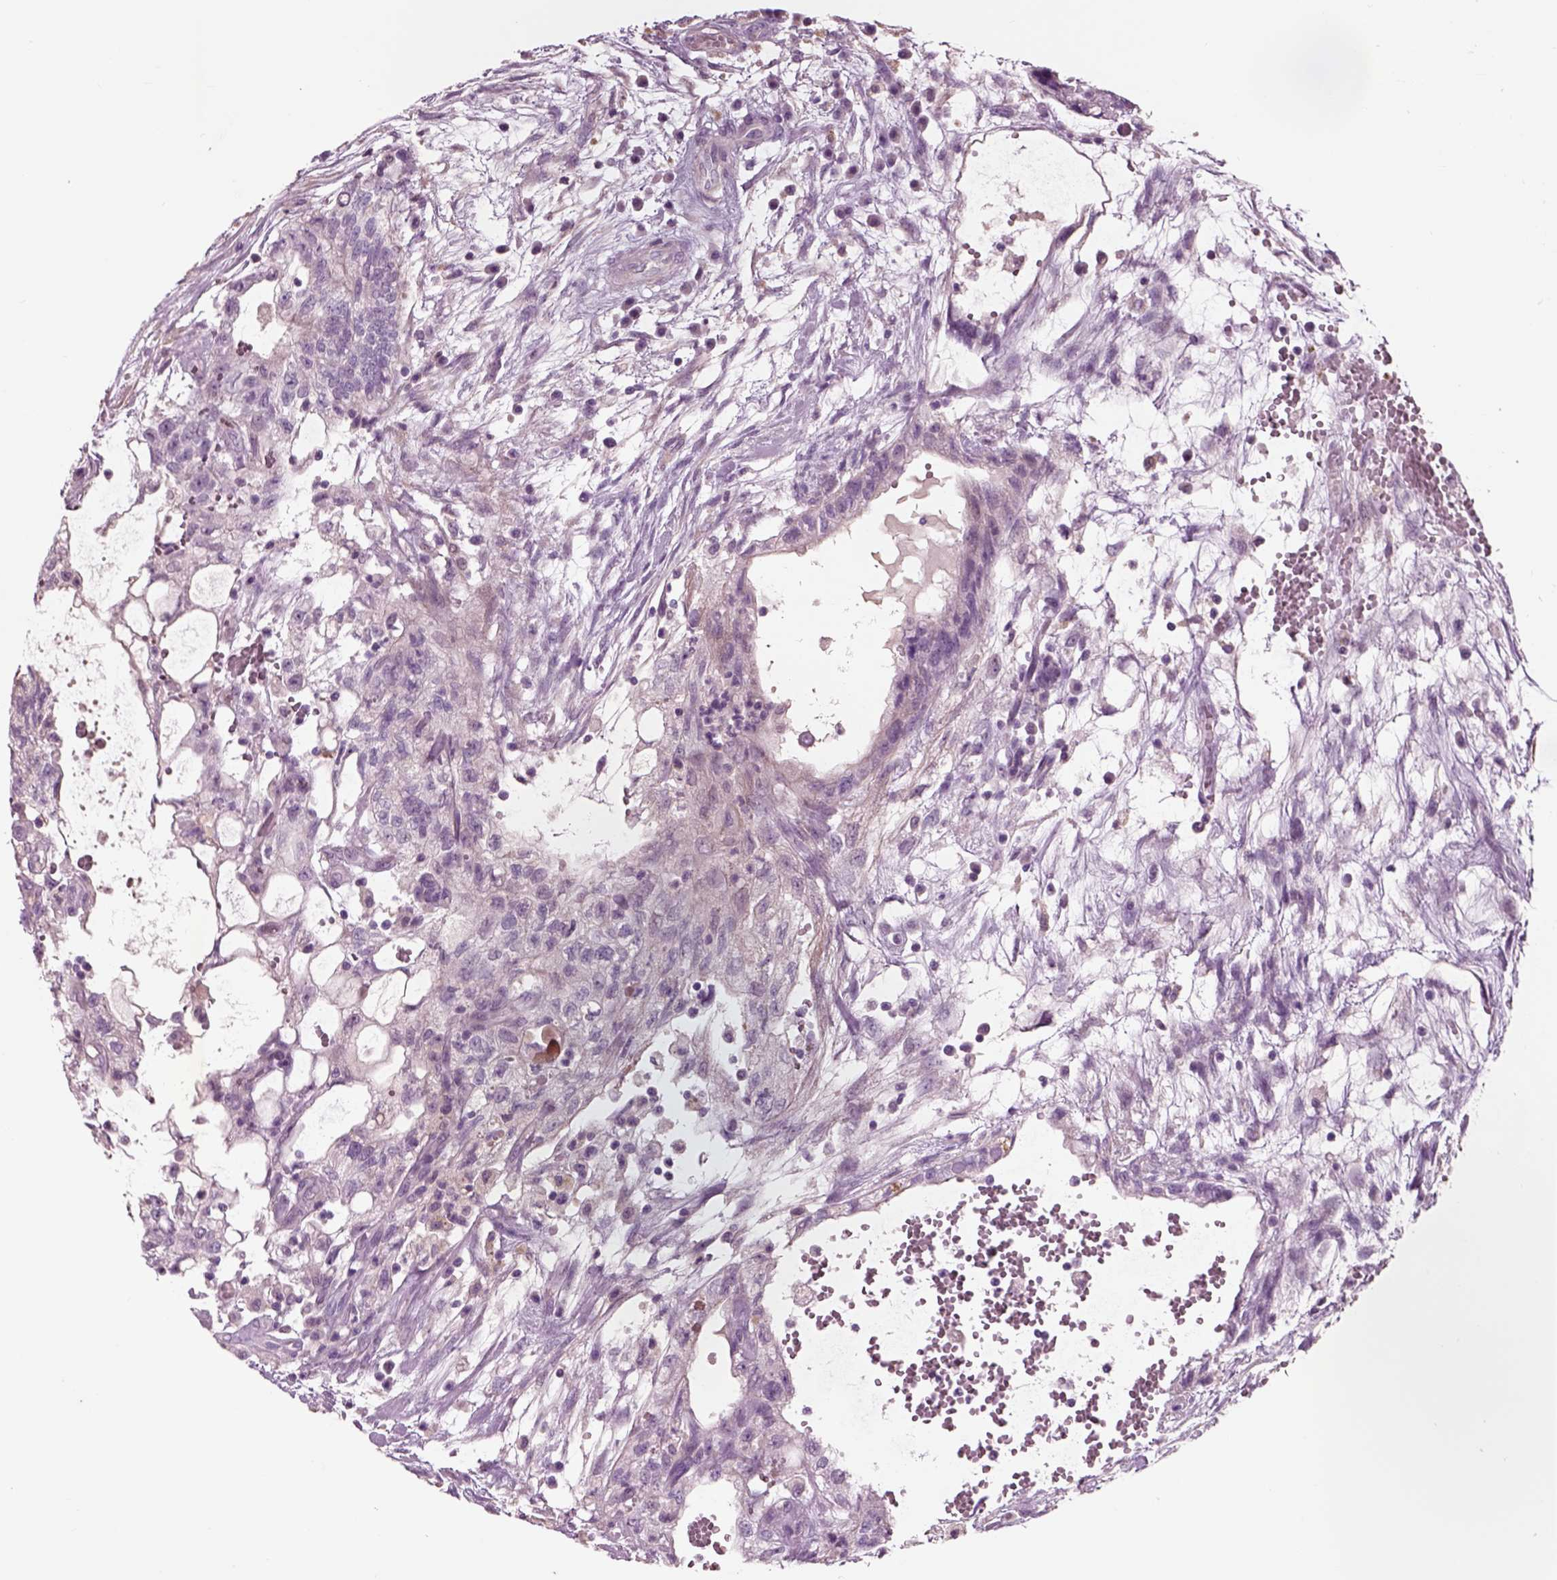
{"staining": {"intensity": "negative", "quantity": "none", "location": "none"}, "tissue": "testis cancer", "cell_type": "Tumor cells", "image_type": "cancer", "snomed": [{"axis": "morphology", "description": "Normal tissue, NOS"}, {"axis": "morphology", "description": "Carcinoma, Embryonal, NOS"}, {"axis": "topography", "description": "Testis"}, {"axis": "topography", "description": "Epididymis"}], "caption": "There is no significant expression in tumor cells of embryonal carcinoma (testis).", "gene": "CHGB", "patient": {"sex": "male", "age": 32}}